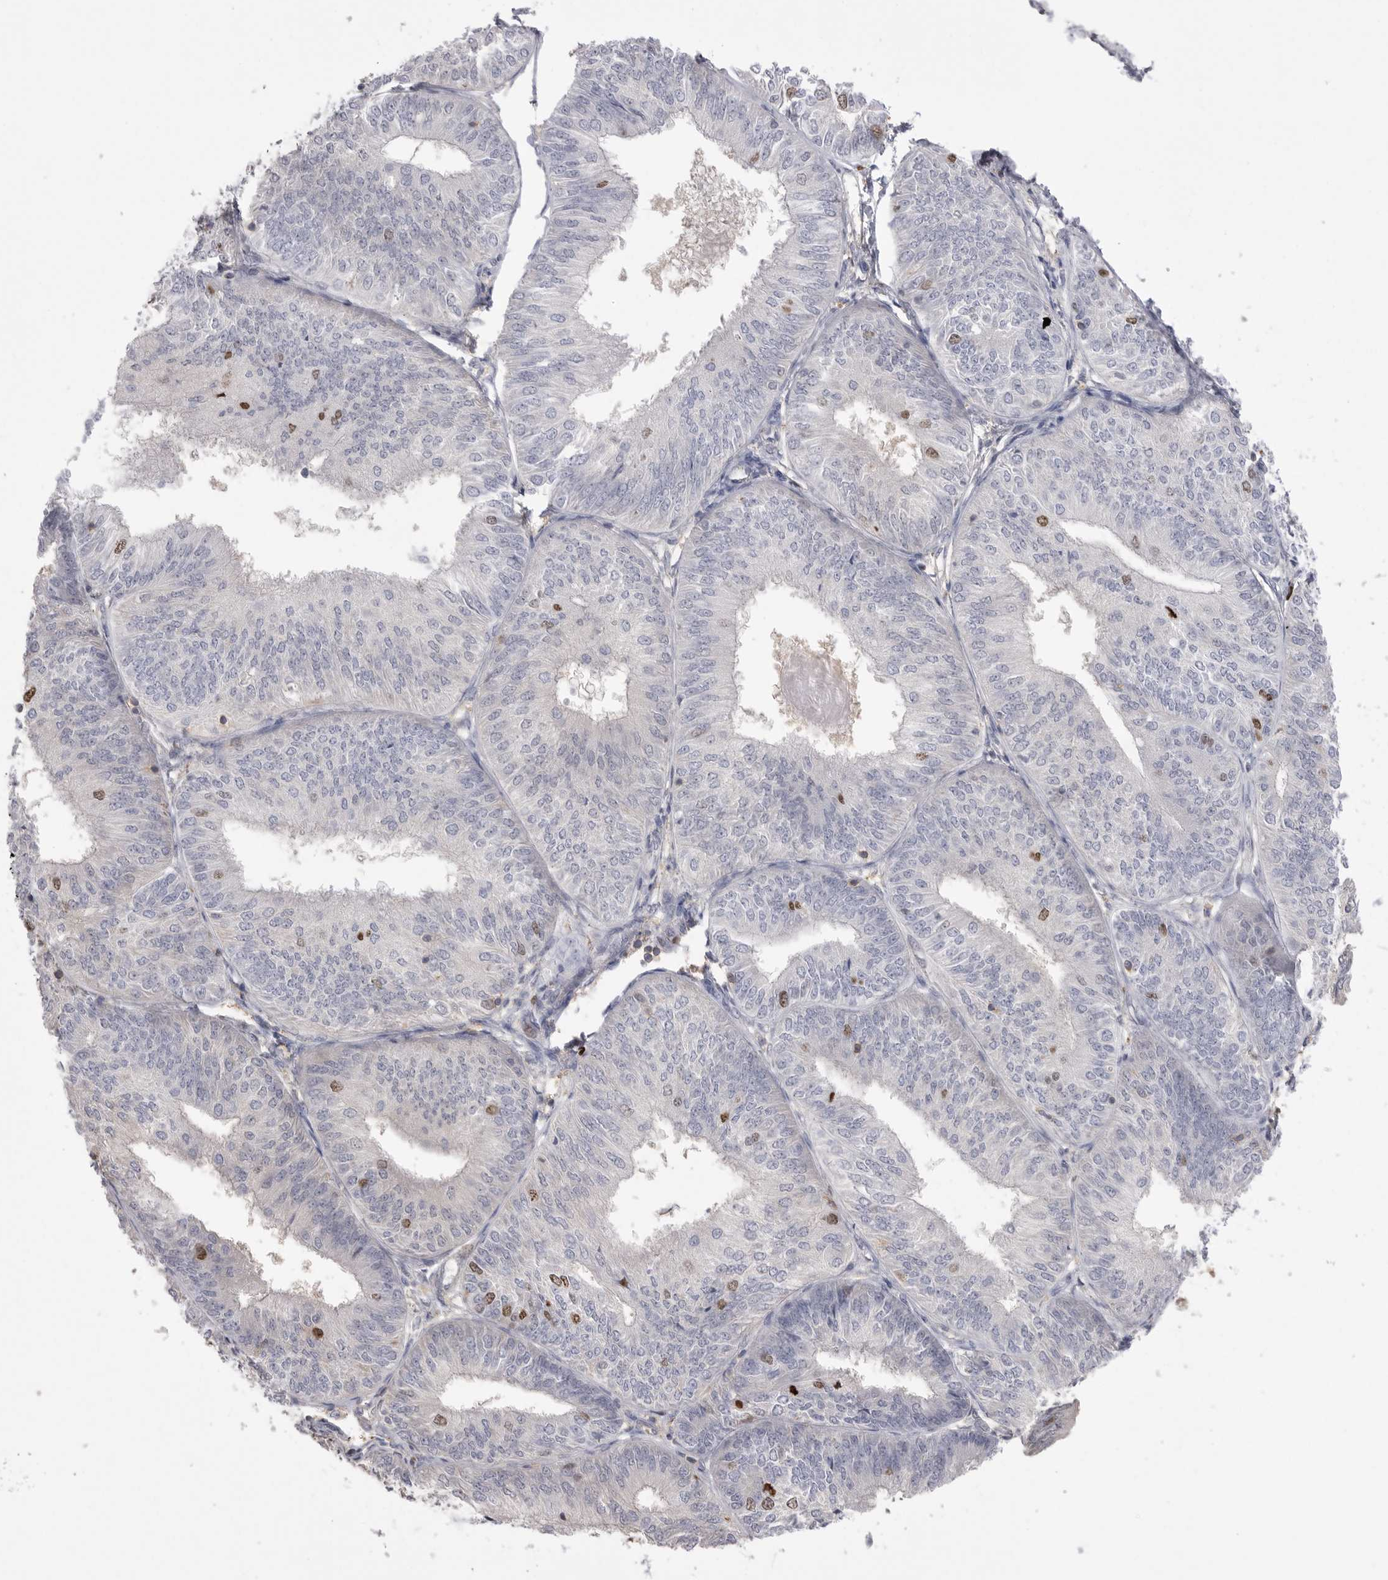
{"staining": {"intensity": "strong", "quantity": "<25%", "location": "nuclear"}, "tissue": "endometrial cancer", "cell_type": "Tumor cells", "image_type": "cancer", "snomed": [{"axis": "morphology", "description": "Adenocarcinoma, NOS"}, {"axis": "topography", "description": "Endometrium"}], "caption": "DAB immunohistochemical staining of human adenocarcinoma (endometrial) demonstrates strong nuclear protein expression in about <25% of tumor cells.", "gene": "TOP2A", "patient": {"sex": "female", "age": 58}}